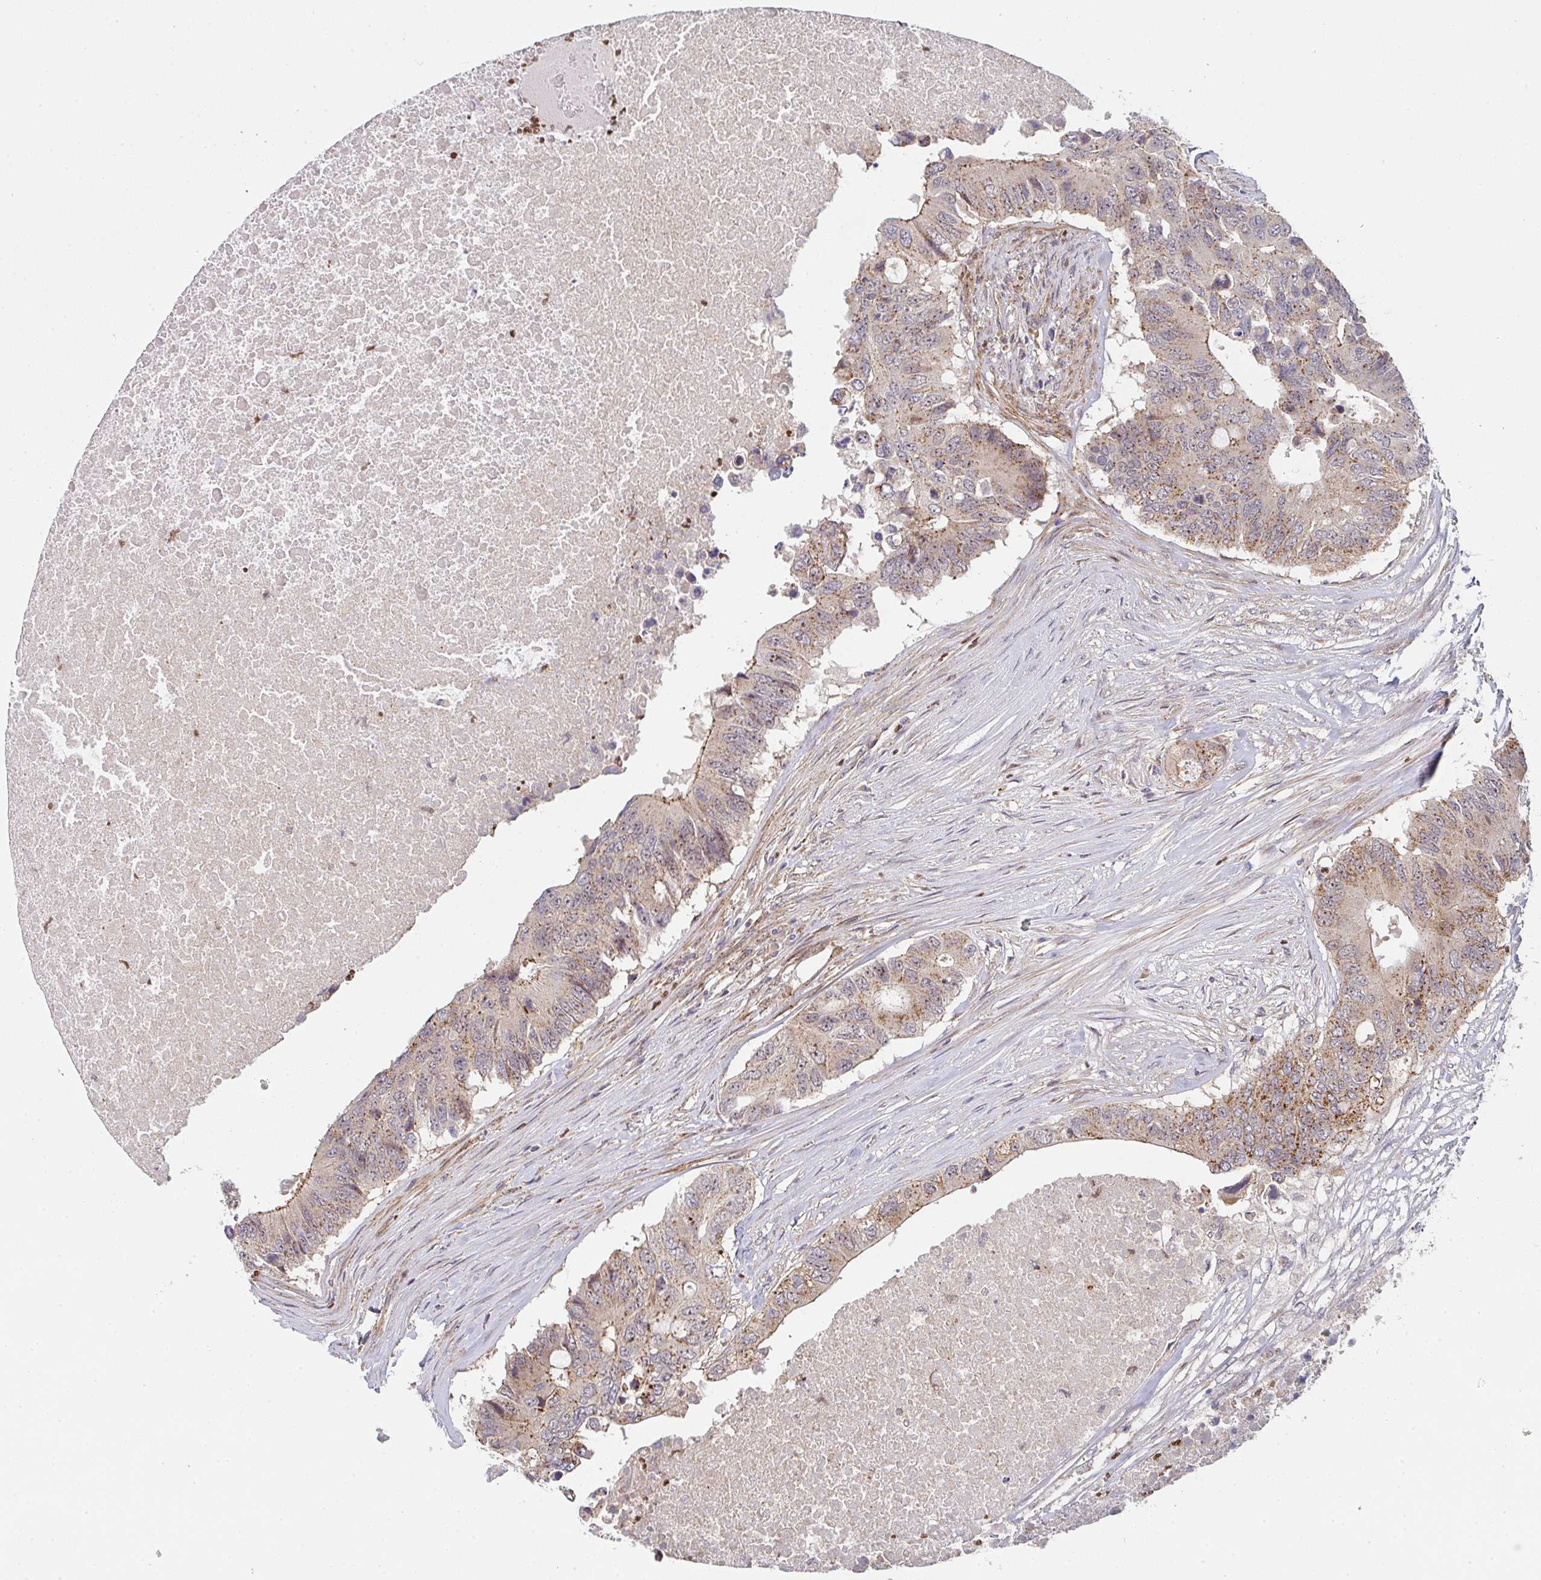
{"staining": {"intensity": "moderate", "quantity": "25%-75%", "location": "cytoplasmic/membranous"}, "tissue": "colorectal cancer", "cell_type": "Tumor cells", "image_type": "cancer", "snomed": [{"axis": "morphology", "description": "Adenocarcinoma, NOS"}, {"axis": "topography", "description": "Colon"}], "caption": "High-power microscopy captured an immunohistochemistry (IHC) micrograph of adenocarcinoma (colorectal), revealing moderate cytoplasmic/membranous expression in about 25%-75% of tumor cells.", "gene": "SIMC1", "patient": {"sex": "male", "age": 71}}